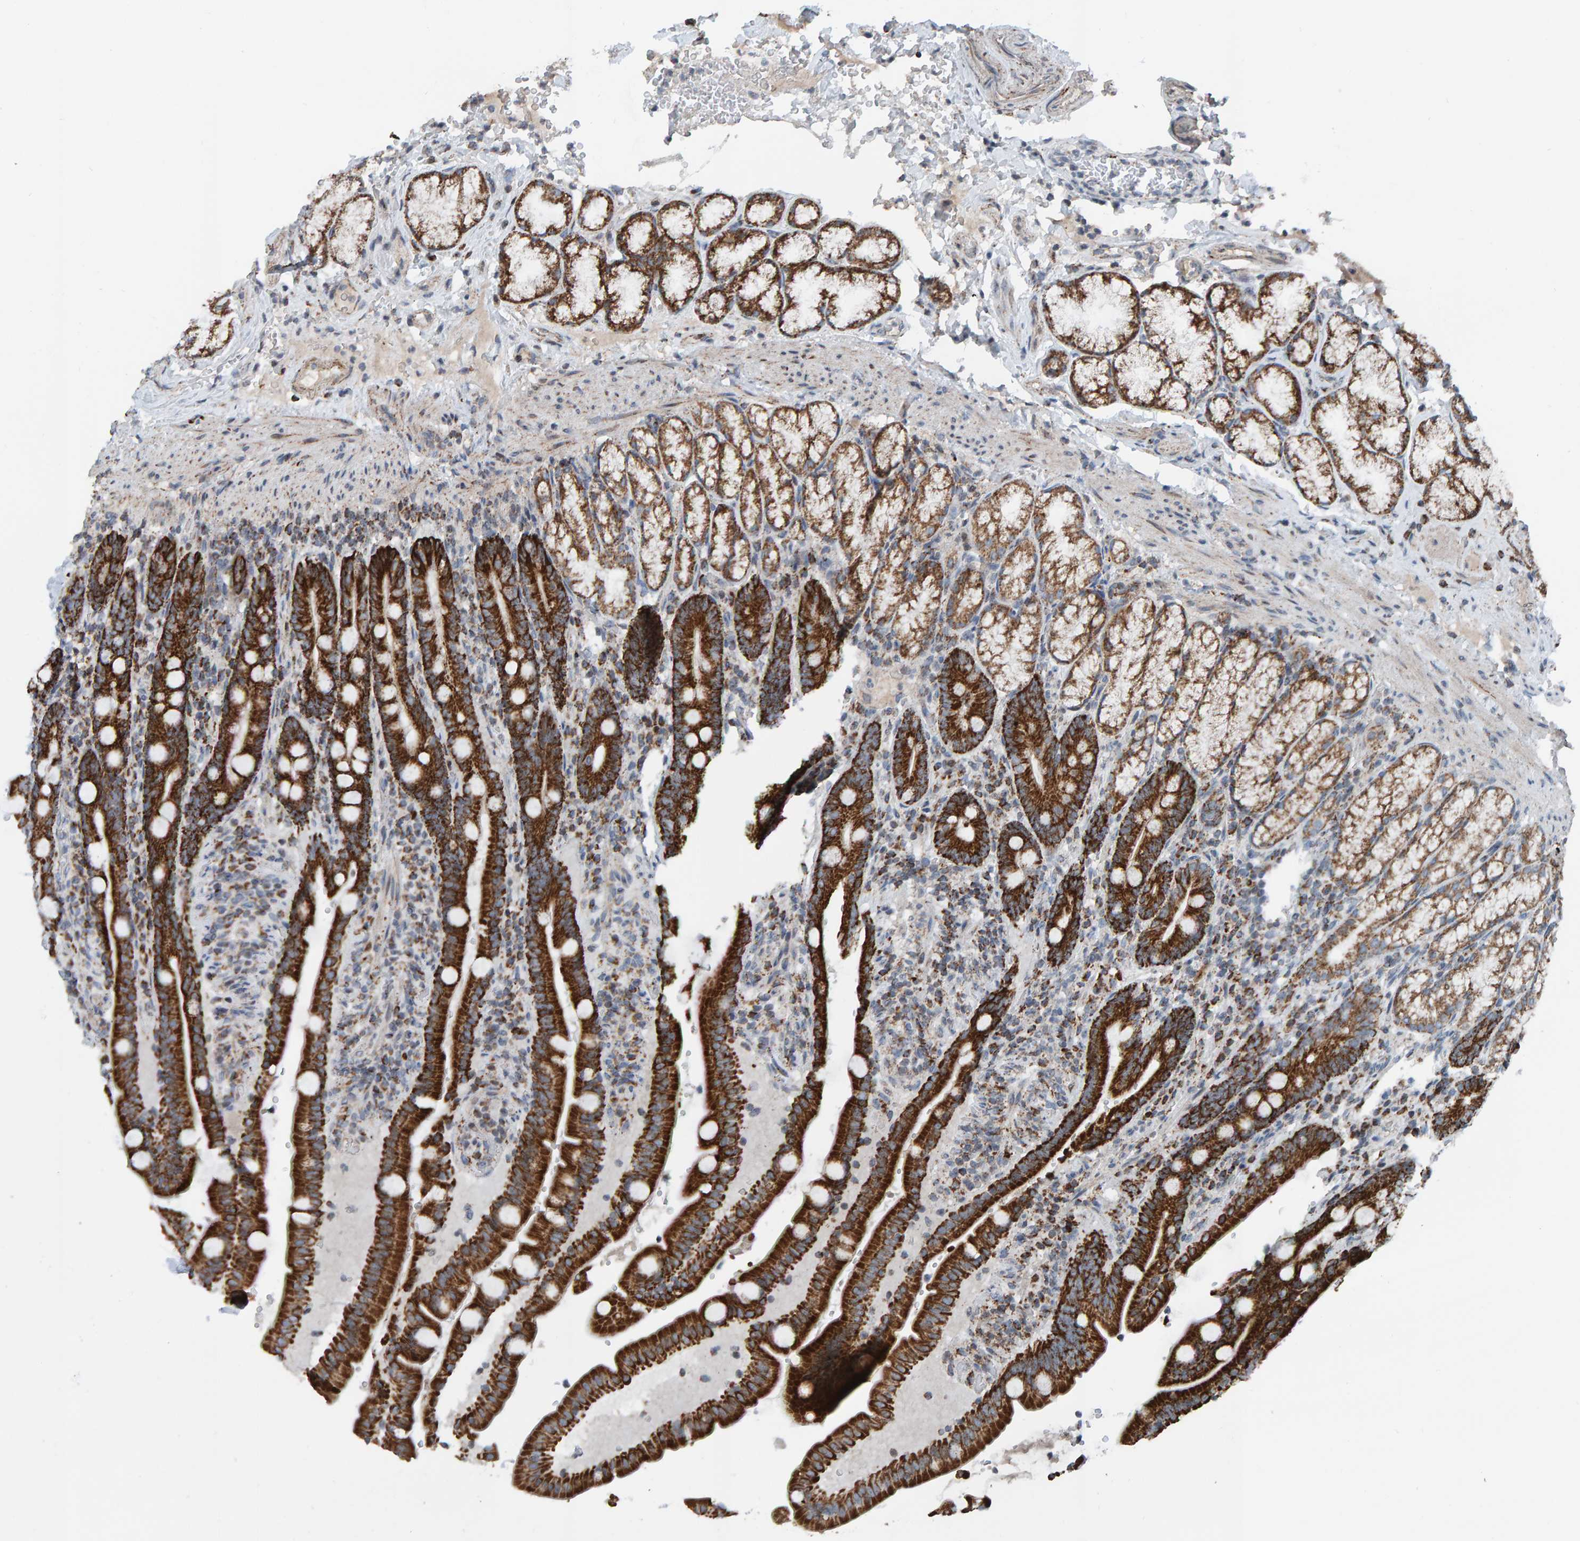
{"staining": {"intensity": "strong", "quantity": ">75%", "location": "cytoplasmic/membranous"}, "tissue": "duodenum", "cell_type": "Glandular cells", "image_type": "normal", "snomed": [{"axis": "morphology", "description": "Normal tissue, NOS"}, {"axis": "topography", "description": "Duodenum"}], "caption": "This is an image of immunohistochemistry staining of unremarkable duodenum, which shows strong positivity in the cytoplasmic/membranous of glandular cells.", "gene": "ZNF48", "patient": {"sex": "male", "age": 54}}